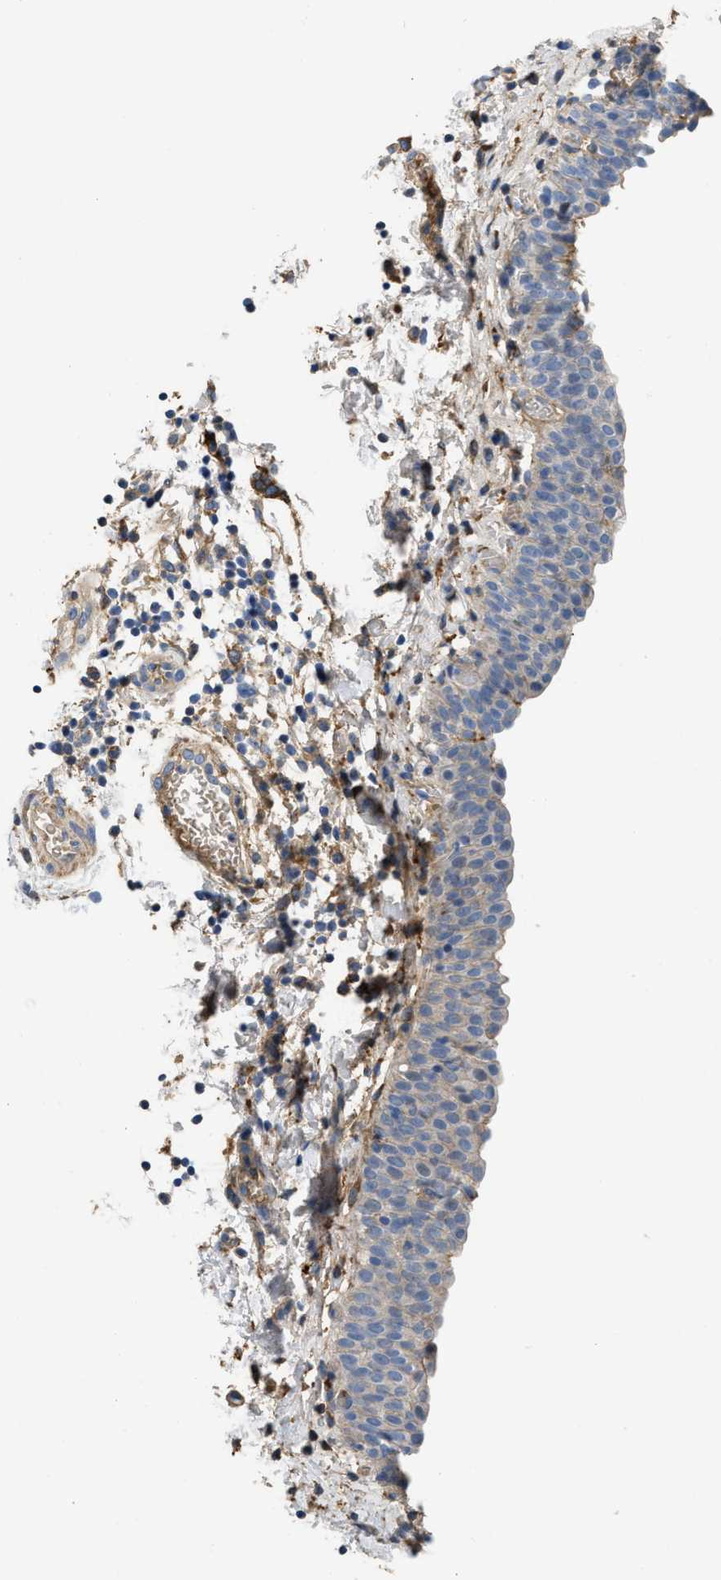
{"staining": {"intensity": "negative", "quantity": "none", "location": "none"}, "tissue": "urinary bladder", "cell_type": "Urothelial cells", "image_type": "normal", "snomed": [{"axis": "morphology", "description": "Normal tissue, NOS"}, {"axis": "topography", "description": "Urinary bladder"}], "caption": "A high-resolution photomicrograph shows immunohistochemistry staining of normal urinary bladder, which exhibits no significant expression in urothelial cells. (Brightfield microscopy of DAB (3,3'-diaminobenzidine) immunohistochemistry at high magnification).", "gene": "C1S", "patient": {"sex": "male", "age": 55}}